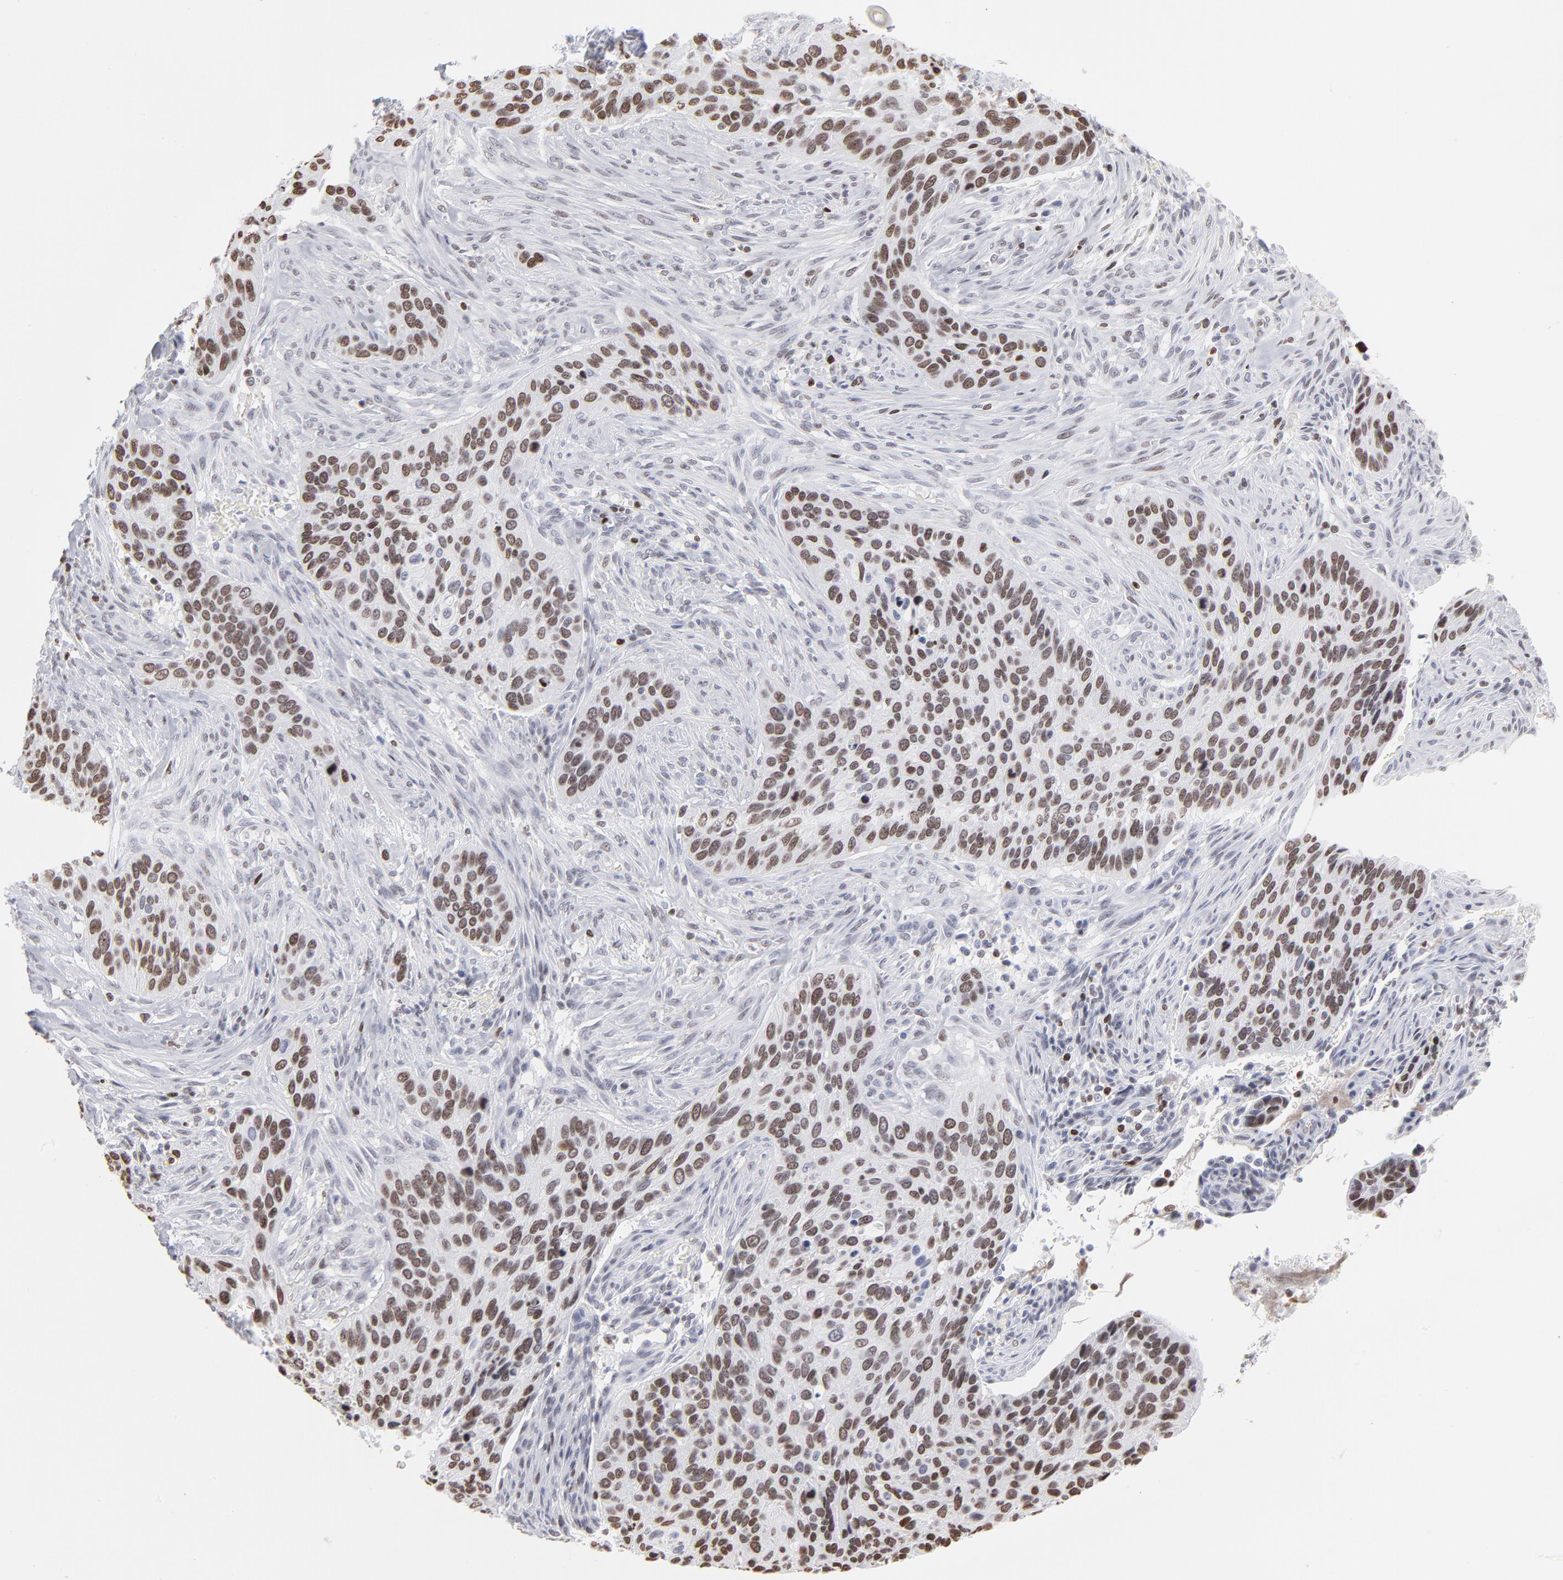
{"staining": {"intensity": "strong", "quantity": ">75%", "location": "nuclear"}, "tissue": "cervical cancer", "cell_type": "Tumor cells", "image_type": "cancer", "snomed": [{"axis": "morphology", "description": "Adenocarcinoma, NOS"}, {"axis": "topography", "description": "Cervix"}], "caption": "Immunohistochemical staining of cervical cancer reveals strong nuclear protein positivity in approximately >75% of tumor cells. (DAB IHC with brightfield microscopy, high magnification).", "gene": "PARP1", "patient": {"sex": "female", "age": 29}}